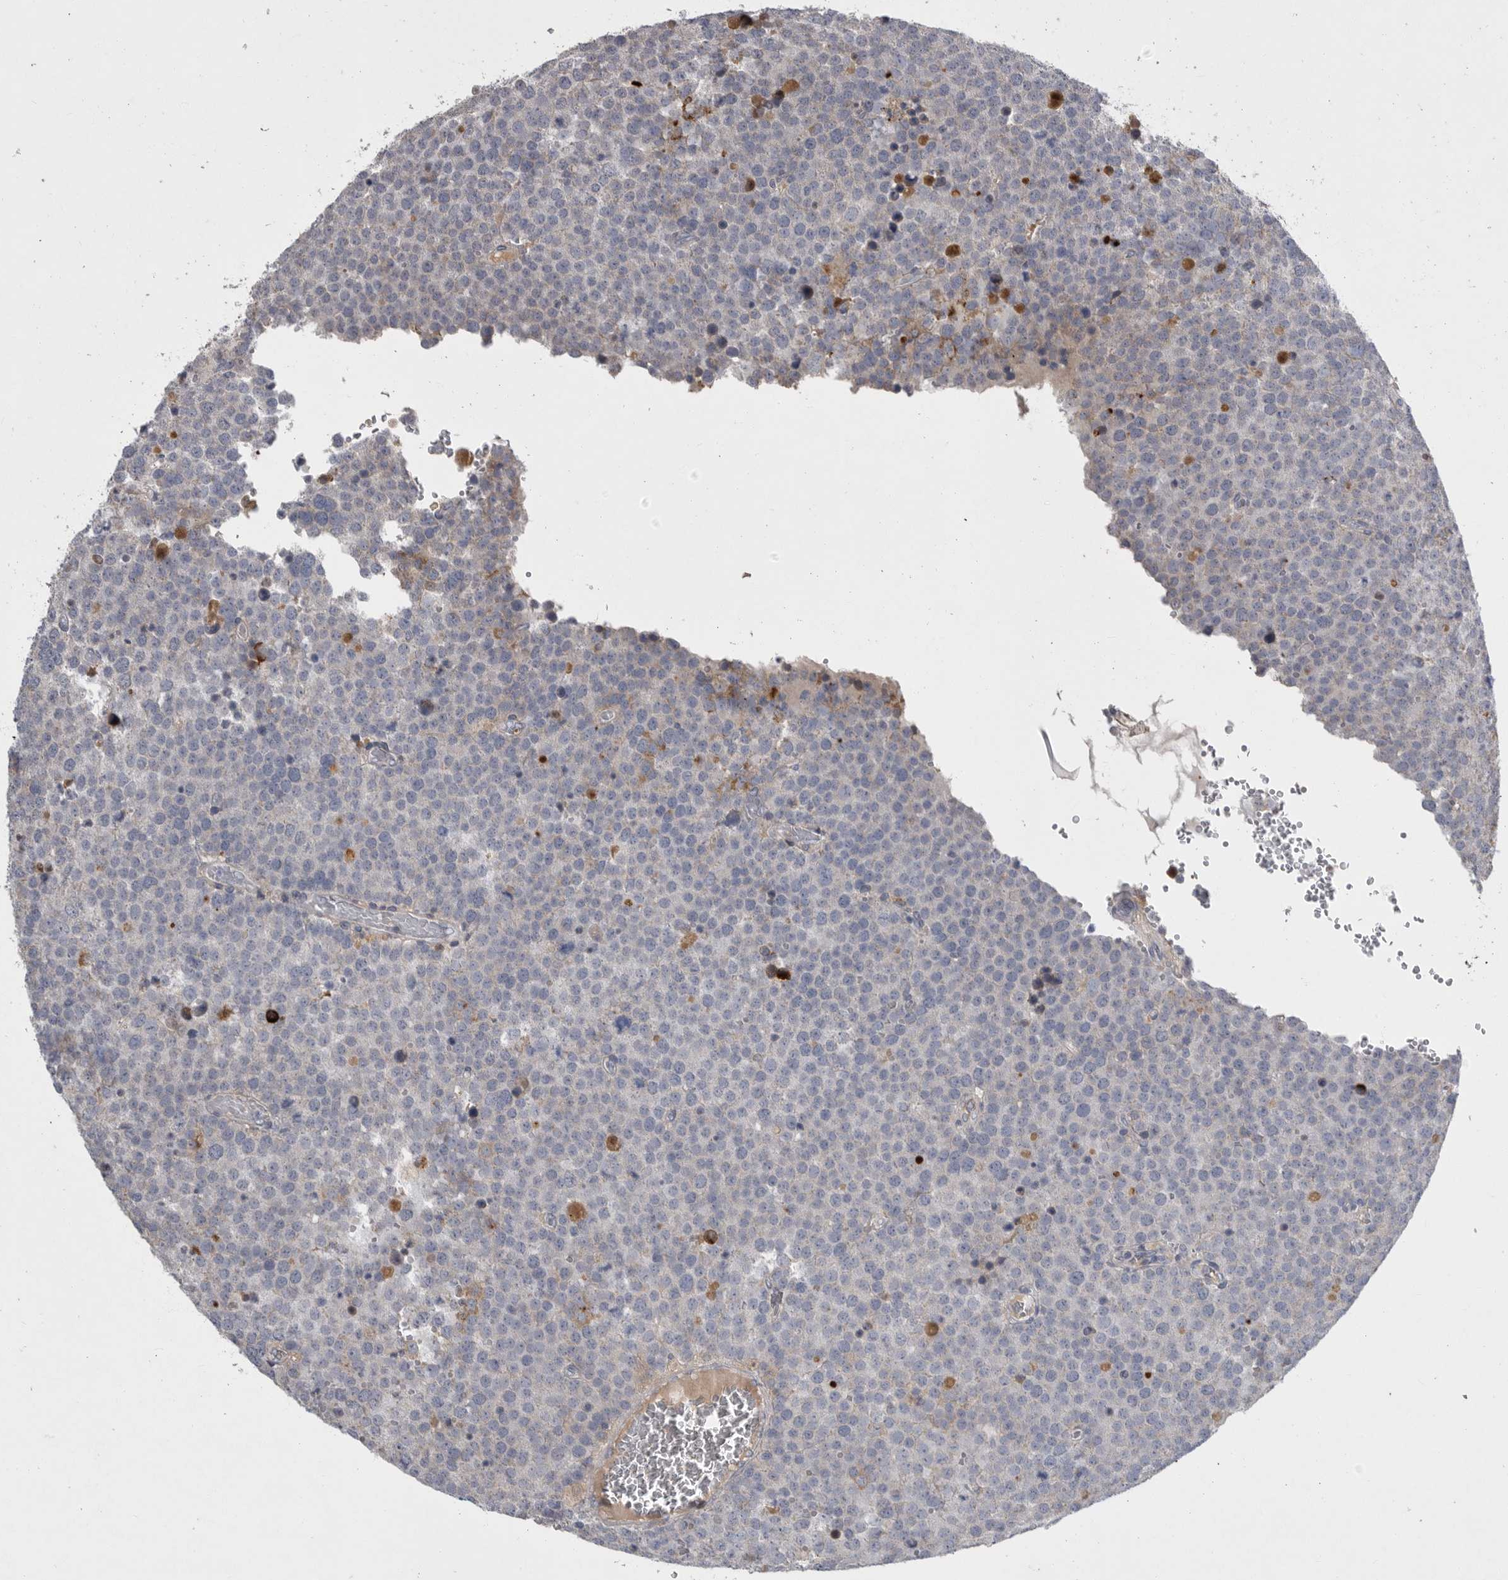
{"staining": {"intensity": "negative", "quantity": "none", "location": "none"}, "tissue": "testis cancer", "cell_type": "Tumor cells", "image_type": "cancer", "snomed": [{"axis": "morphology", "description": "Seminoma, NOS"}, {"axis": "topography", "description": "Testis"}], "caption": "High magnification brightfield microscopy of testis seminoma stained with DAB (brown) and counterstained with hematoxylin (blue): tumor cells show no significant staining.", "gene": "CRP", "patient": {"sex": "male", "age": 71}}